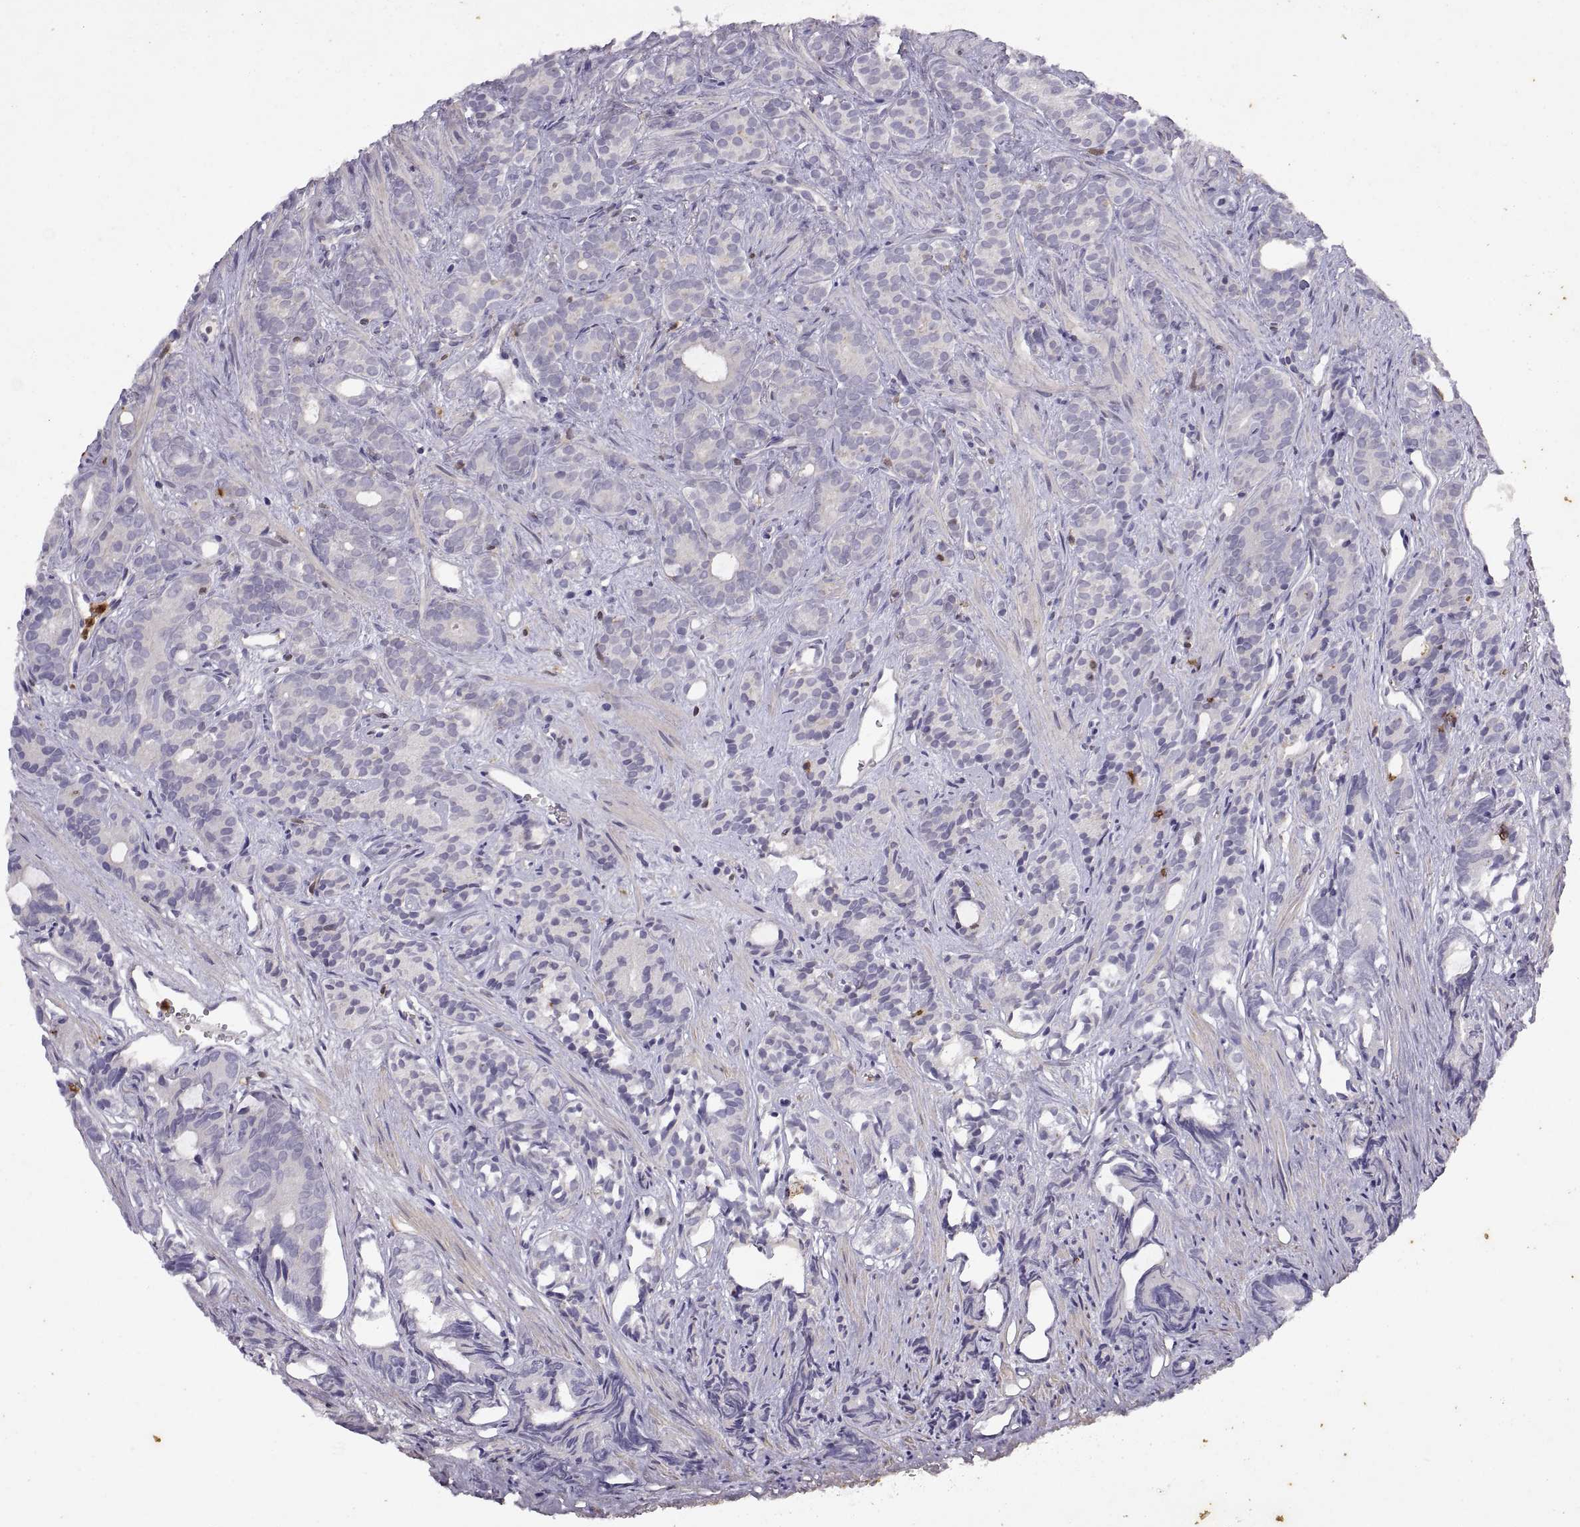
{"staining": {"intensity": "negative", "quantity": "none", "location": "none"}, "tissue": "prostate cancer", "cell_type": "Tumor cells", "image_type": "cancer", "snomed": [{"axis": "morphology", "description": "Adenocarcinoma, High grade"}, {"axis": "topography", "description": "Prostate"}], "caption": "IHC photomicrograph of prostate cancer stained for a protein (brown), which shows no positivity in tumor cells. (Brightfield microscopy of DAB (3,3'-diaminobenzidine) IHC at high magnification).", "gene": "DOK3", "patient": {"sex": "male", "age": 84}}